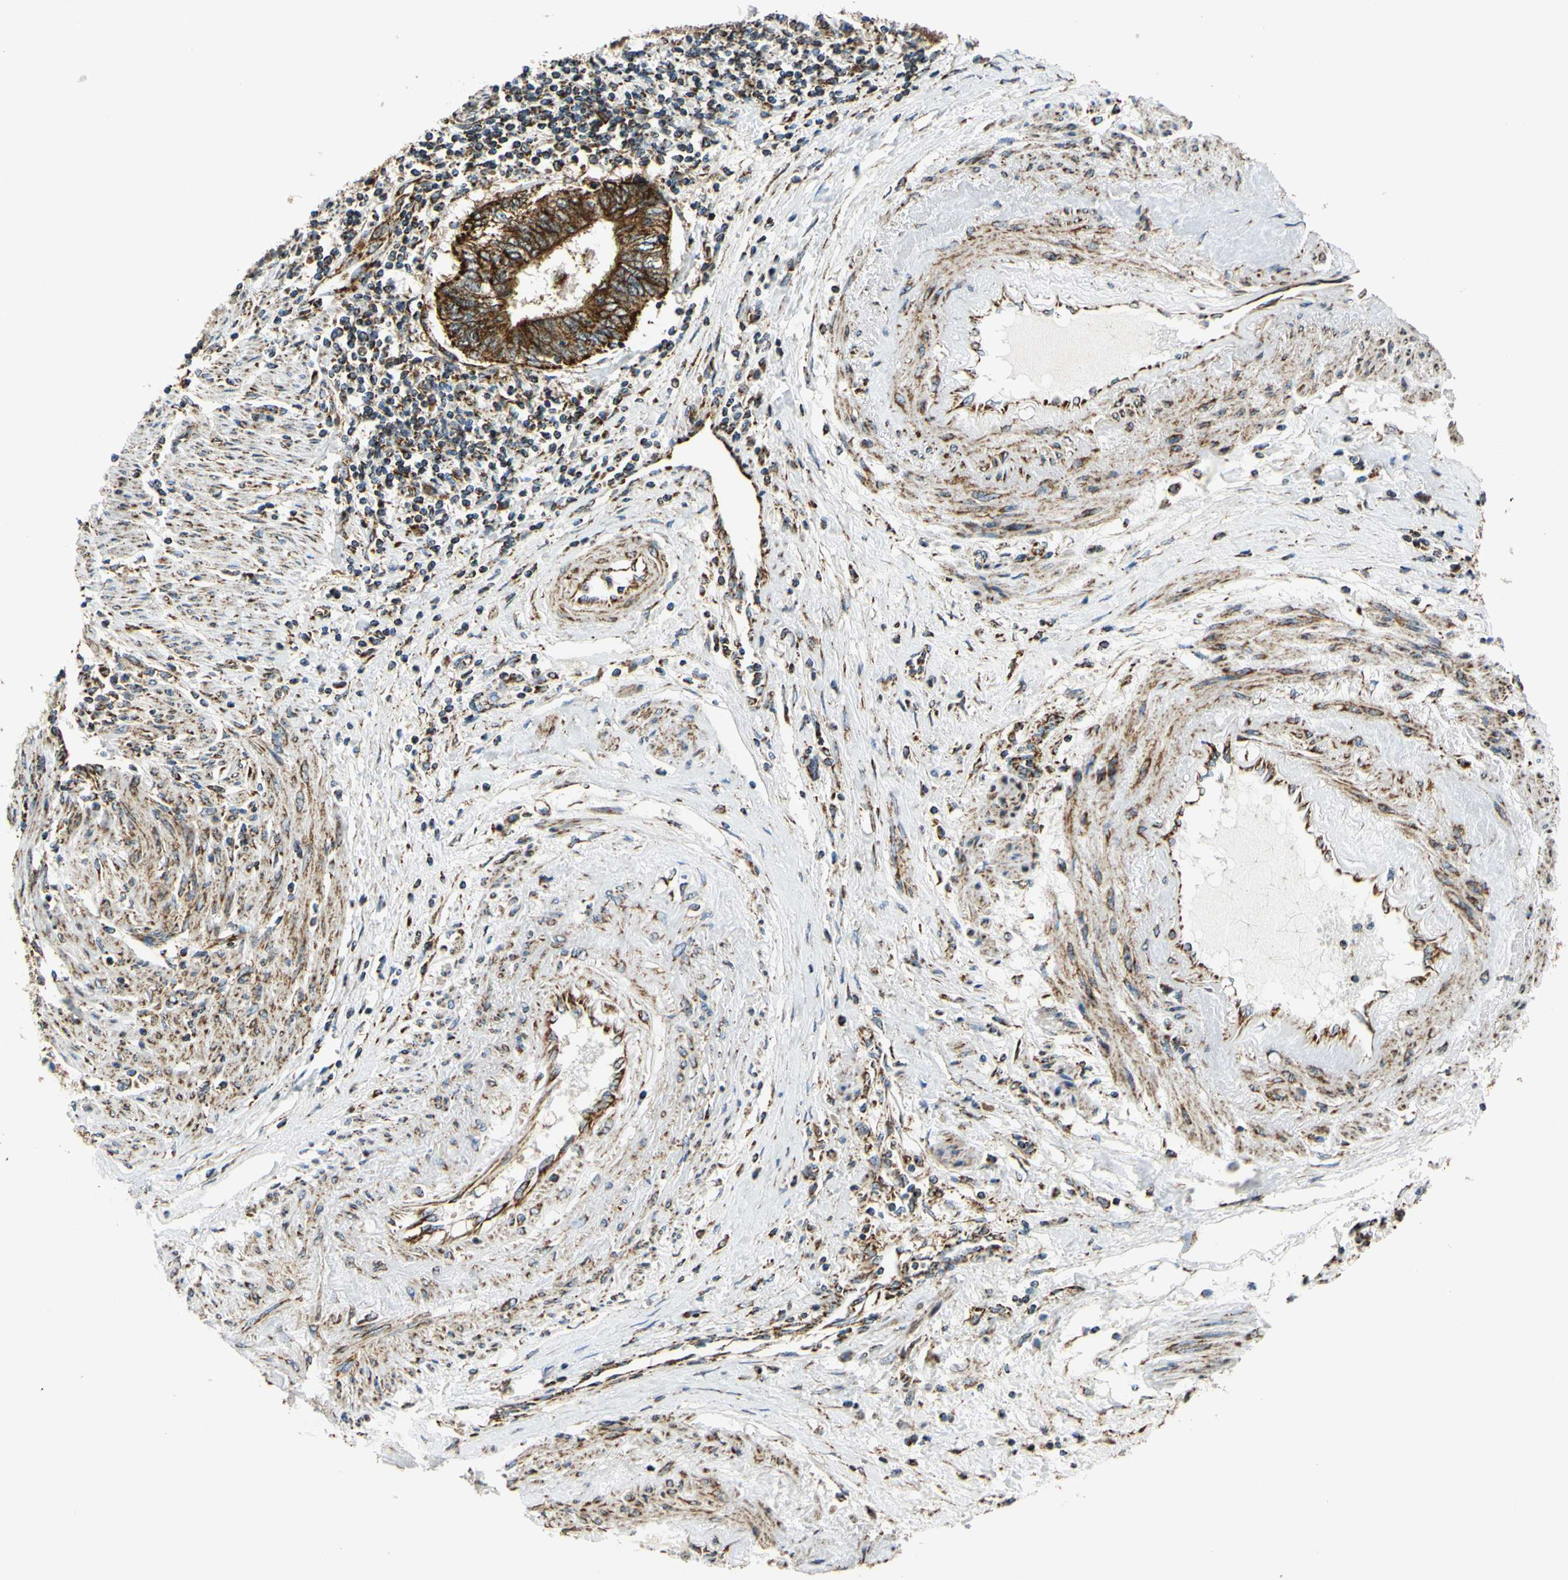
{"staining": {"intensity": "strong", "quantity": ">75%", "location": "cytoplasmic/membranous"}, "tissue": "endometrial cancer", "cell_type": "Tumor cells", "image_type": "cancer", "snomed": [{"axis": "morphology", "description": "Adenocarcinoma, NOS"}, {"axis": "topography", "description": "Uterus"}, {"axis": "topography", "description": "Endometrium"}], "caption": "Immunohistochemical staining of human endometrial cancer shows high levels of strong cytoplasmic/membranous protein expression in approximately >75% of tumor cells. (DAB (3,3'-diaminobenzidine) = brown stain, brightfield microscopy at high magnification).", "gene": "MAVS", "patient": {"sex": "female", "age": 70}}